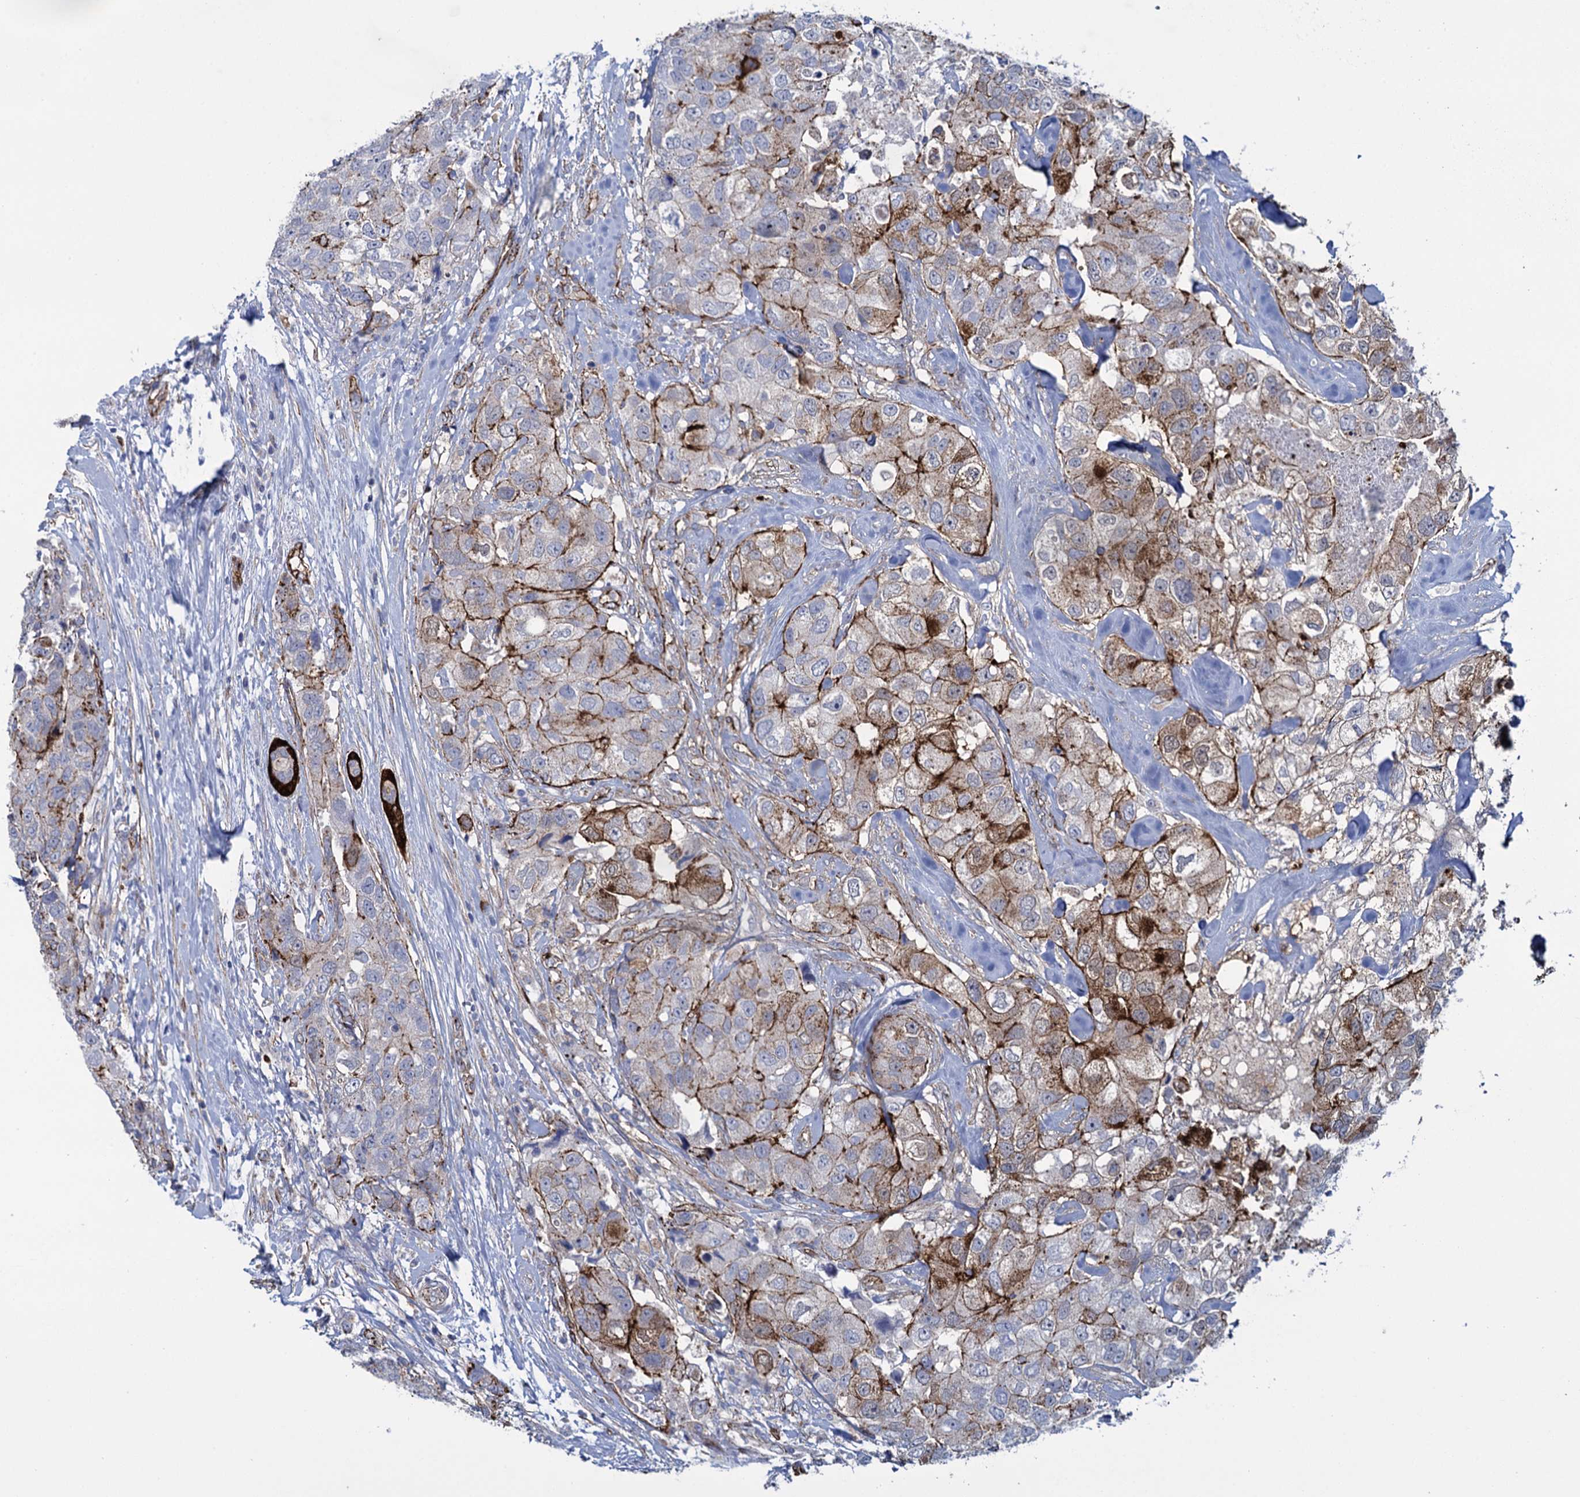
{"staining": {"intensity": "moderate", "quantity": "25%-75%", "location": "cytoplasmic/membranous"}, "tissue": "breast cancer", "cell_type": "Tumor cells", "image_type": "cancer", "snomed": [{"axis": "morphology", "description": "Duct carcinoma"}, {"axis": "topography", "description": "Breast"}], "caption": "Moderate cytoplasmic/membranous protein expression is identified in approximately 25%-75% of tumor cells in breast cancer.", "gene": "SNCG", "patient": {"sex": "female", "age": 62}}